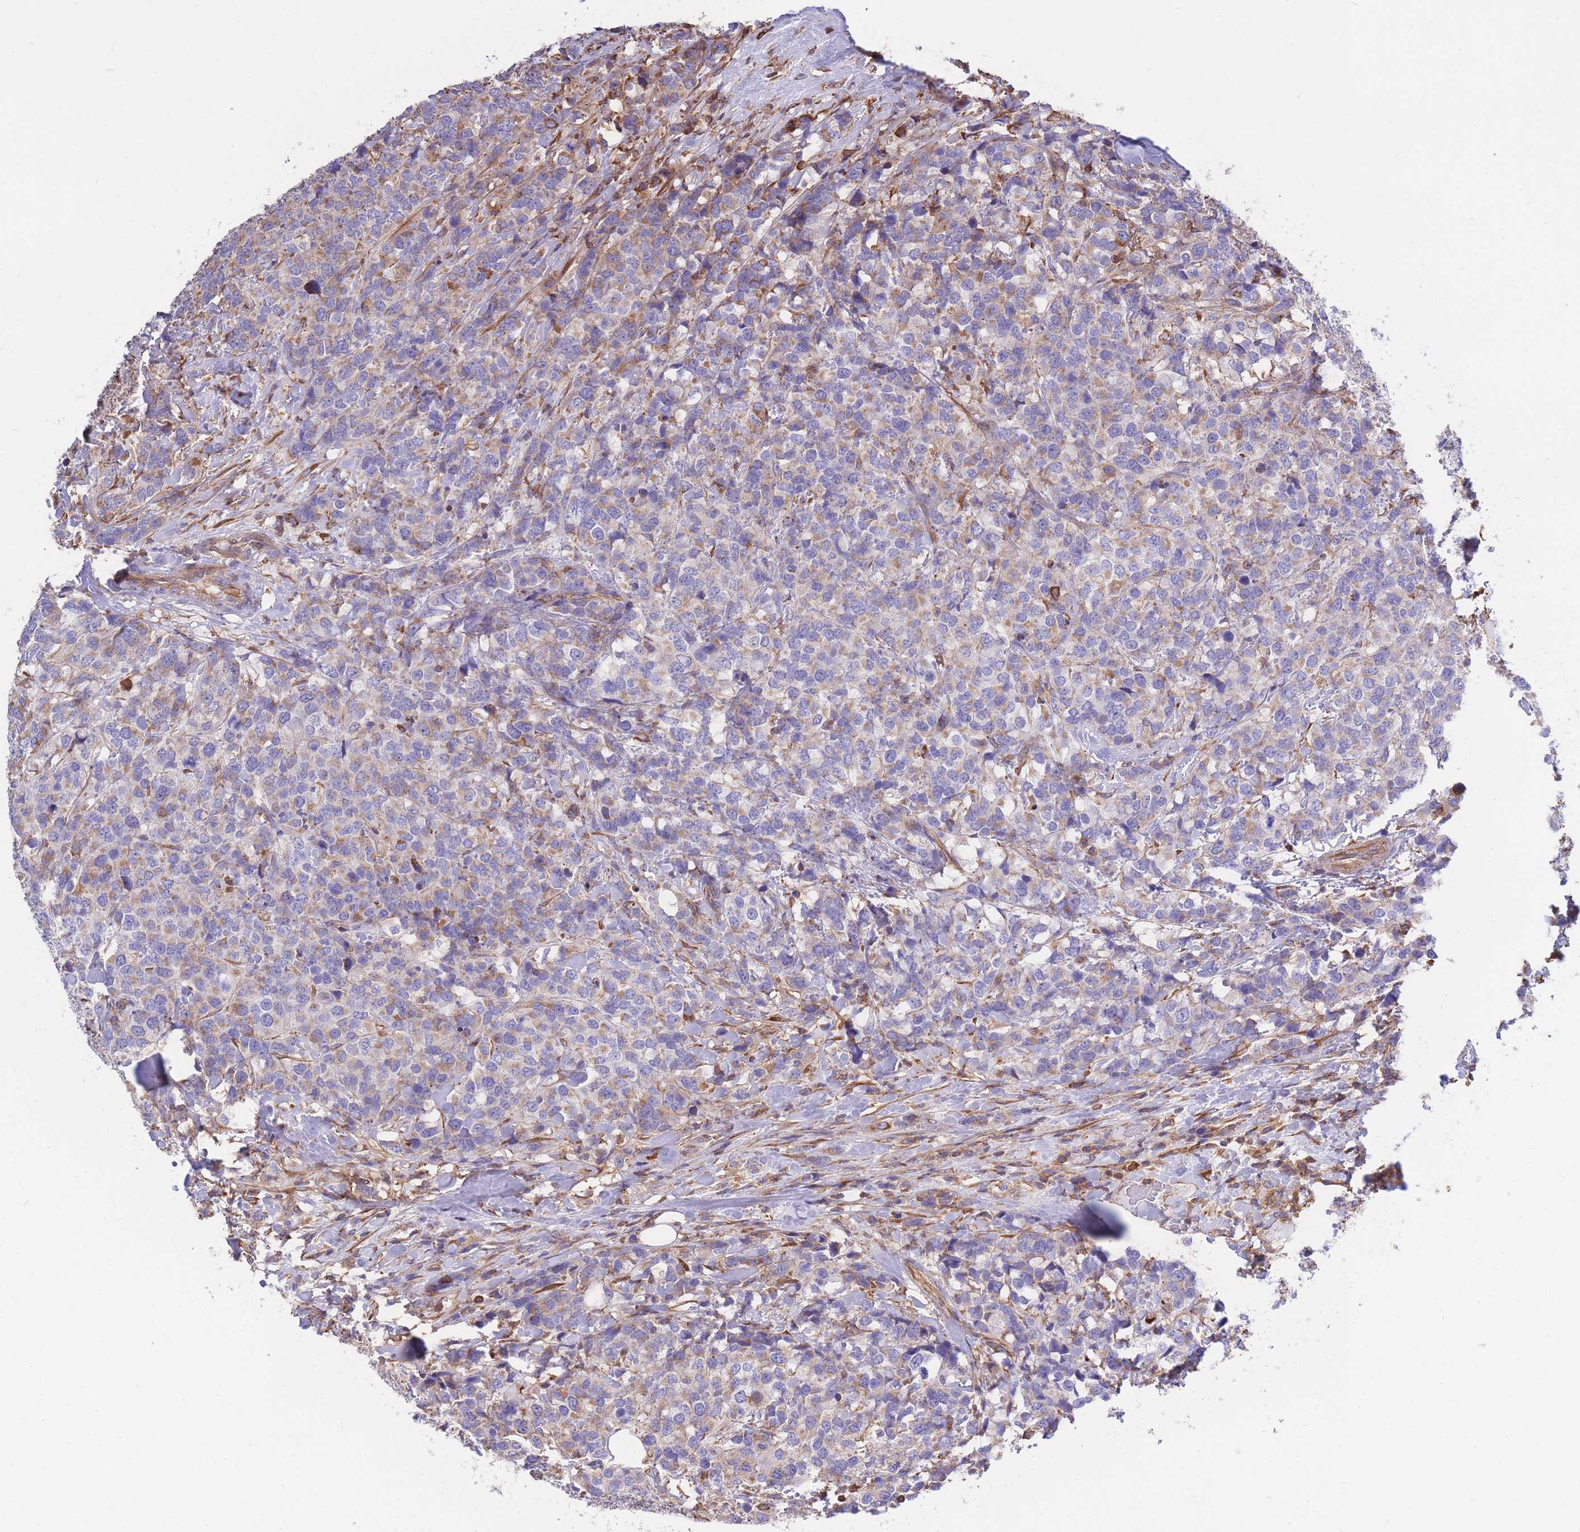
{"staining": {"intensity": "weak", "quantity": "25%-75%", "location": "cytoplasmic/membranous"}, "tissue": "breast cancer", "cell_type": "Tumor cells", "image_type": "cancer", "snomed": [{"axis": "morphology", "description": "Lobular carcinoma"}, {"axis": "topography", "description": "Breast"}], "caption": "Lobular carcinoma (breast) was stained to show a protein in brown. There is low levels of weak cytoplasmic/membranous staining in approximately 25%-75% of tumor cells.", "gene": "LRRN4CL", "patient": {"sex": "female", "age": 59}}